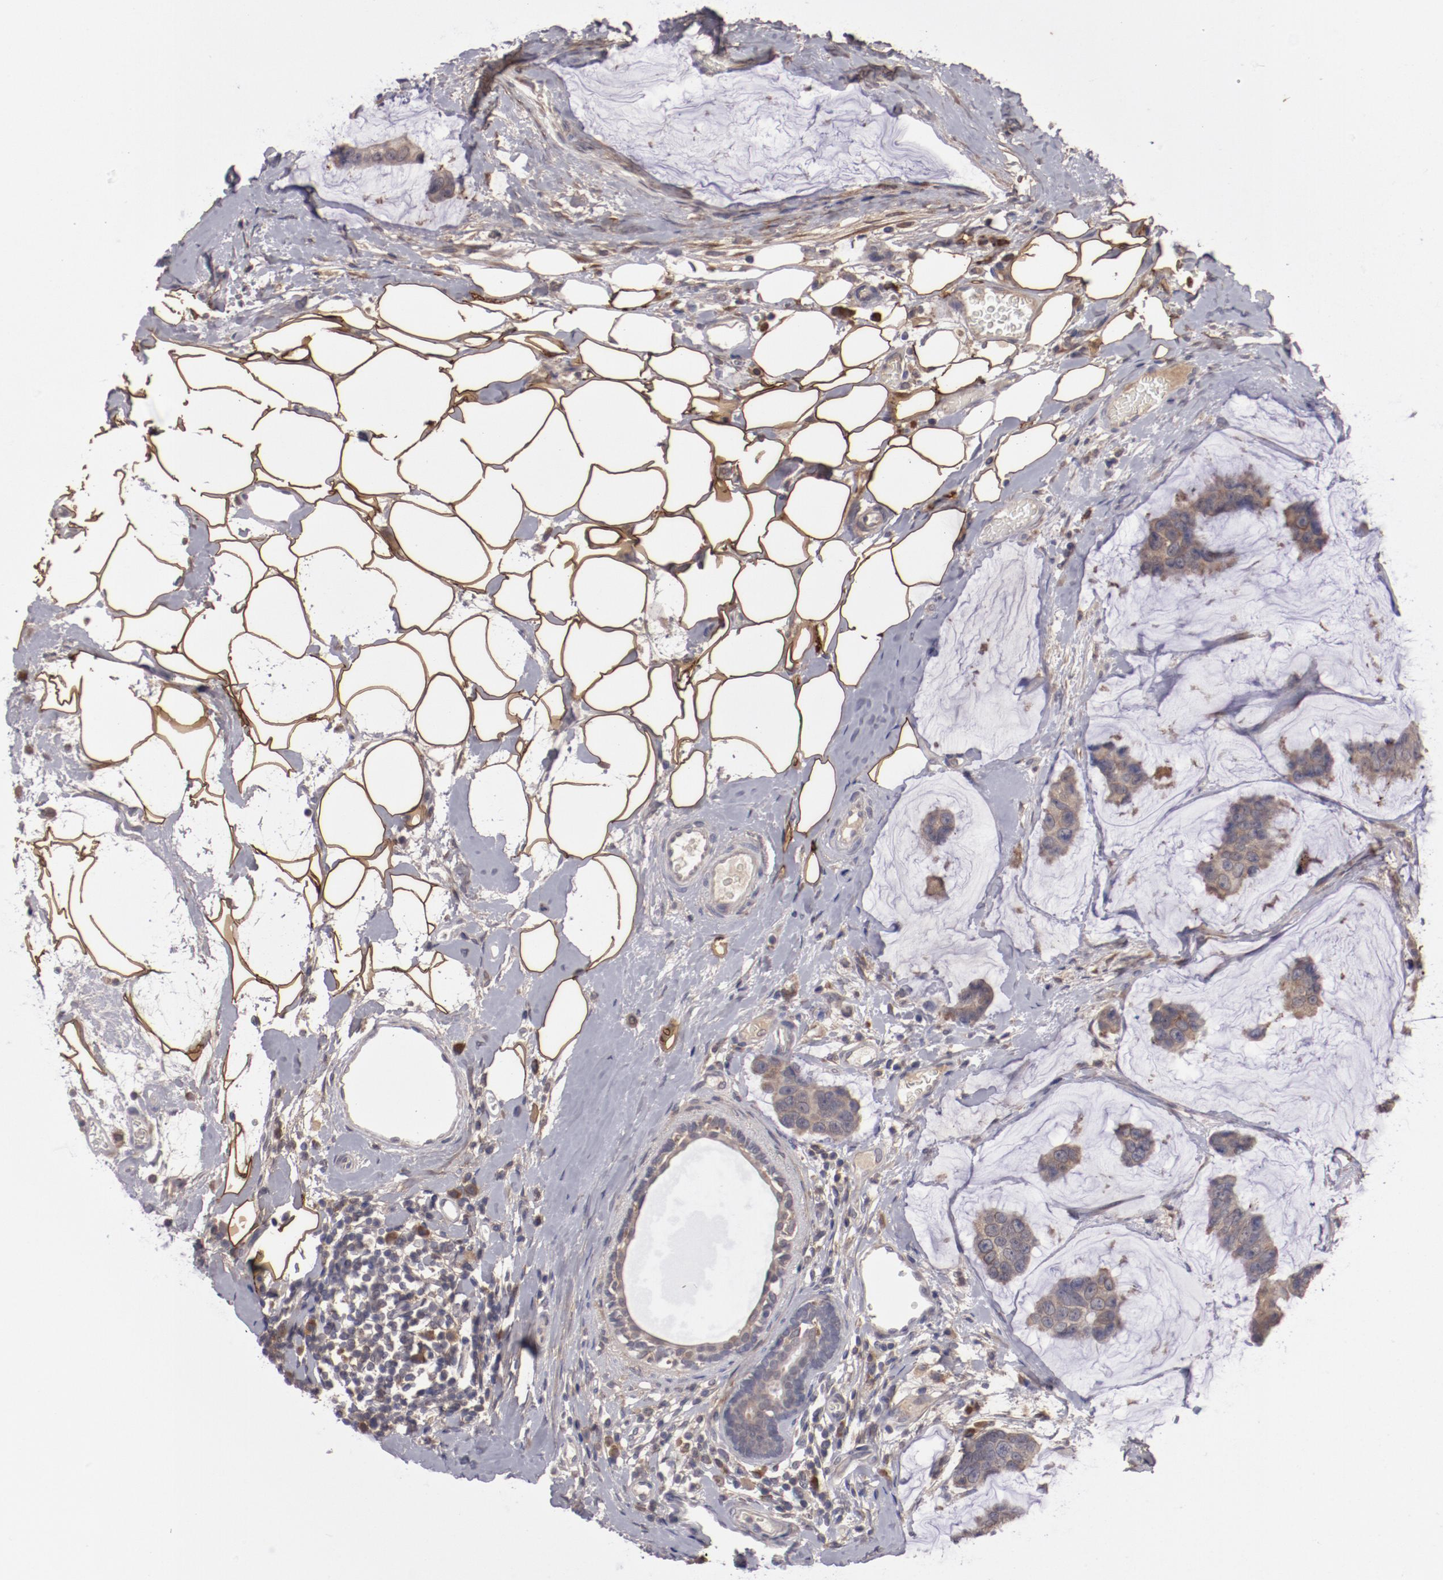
{"staining": {"intensity": "weak", "quantity": ">75%", "location": "cytoplasmic/membranous"}, "tissue": "breast cancer", "cell_type": "Tumor cells", "image_type": "cancer", "snomed": [{"axis": "morphology", "description": "Normal tissue, NOS"}, {"axis": "morphology", "description": "Duct carcinoma"}, {"axis": "topography", "description": "Breast"}], "caption": "DAB immunohistochemical staining of human breast cancer (invasive ductal carcinoma) demonstrates weak cytoplasmic/membranous protein expression in about >75% of tumor cells. (DAB (3,3'-diaminobenzidine) = brown stain, brightfield microscopy at high magnification).", "gene": "IL12A", "patient": {"sex": "female", "age": 50}}